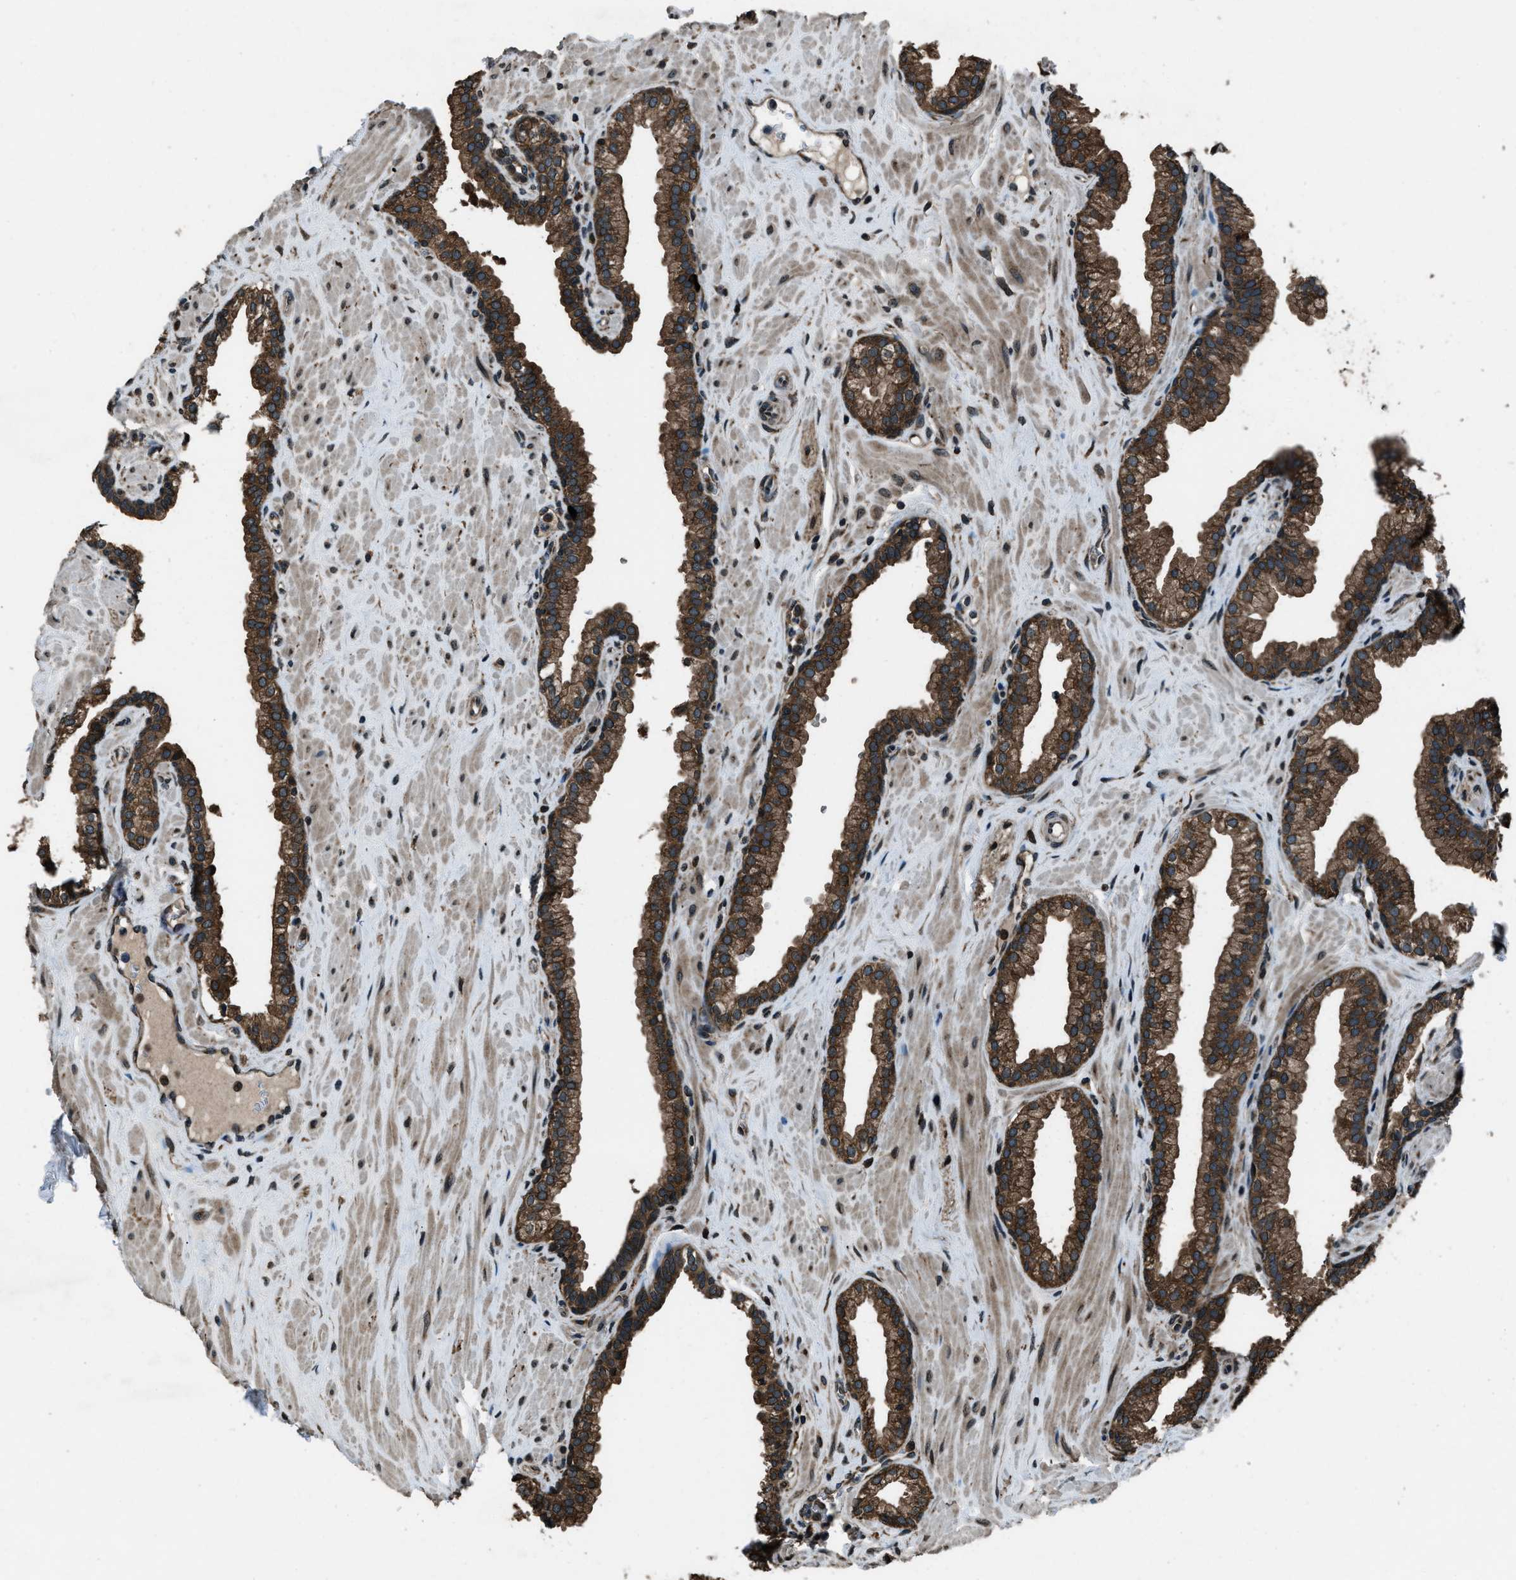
{"staining": {"intensity": "moderate", "quantity": ">75%", "location": "cytoplasmic/membranous"}, "tissue": "prostate", "cell_type": "Glandular cells", "image_type": "normal", "snomed": [{"axis": "morphology", "description": "Normal tissue, NOS"}, {"axis": "morphology", "description": "Urothelial carcinoma, Low grade"}, {"axis": "topography", "description": "Urinary bladder"}, {"axis": "topography", "description": "Prostate"}], "caption": "Protein expression analysis of benign human prostate reveals moderate cytoplasmic/membranous positivity in about >75% of glandular cells. (IHC, brightfield microscopy, high magnification).", "gene": "TRIM4", "patient": {"sex": "male", "age": 60}}